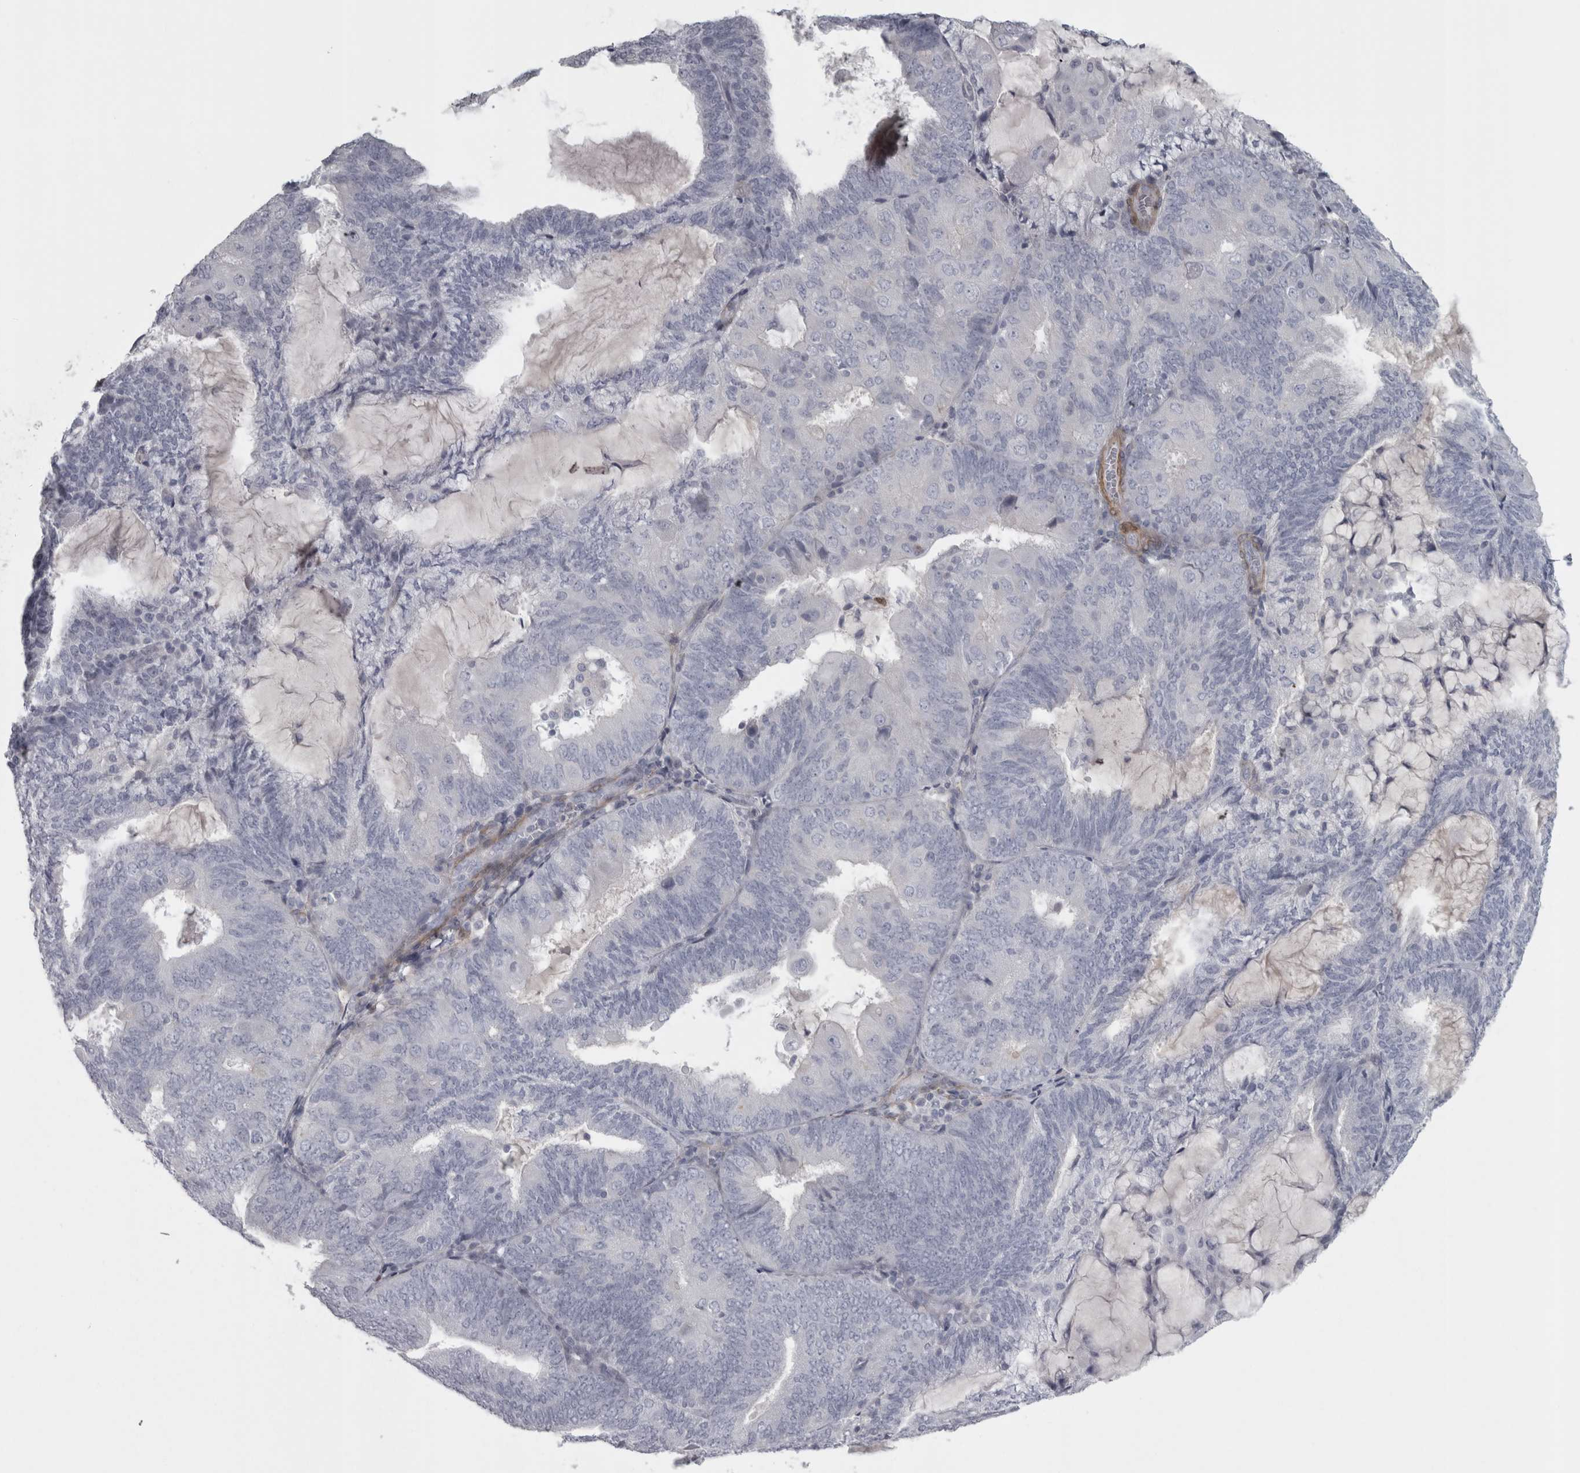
{"staining": {"intensity": "negative", "quantity": "none", "location": "none"}, "tissue": "endometrial cancer", "cell_type": "Tumor cells", "image_type": "cancer", "snomed": [{"axis": "morphology", "description": "Adenocarcinoma, NOS"}, {"axis": "topography", "description": "Endometrium"}], "caption": "An image of human endometrial cancer (adenocarcinoma) is negative for staining in tumor cells.", "gene": "PPP1R12B", "patient": {"sex": "female", "age": 81}}